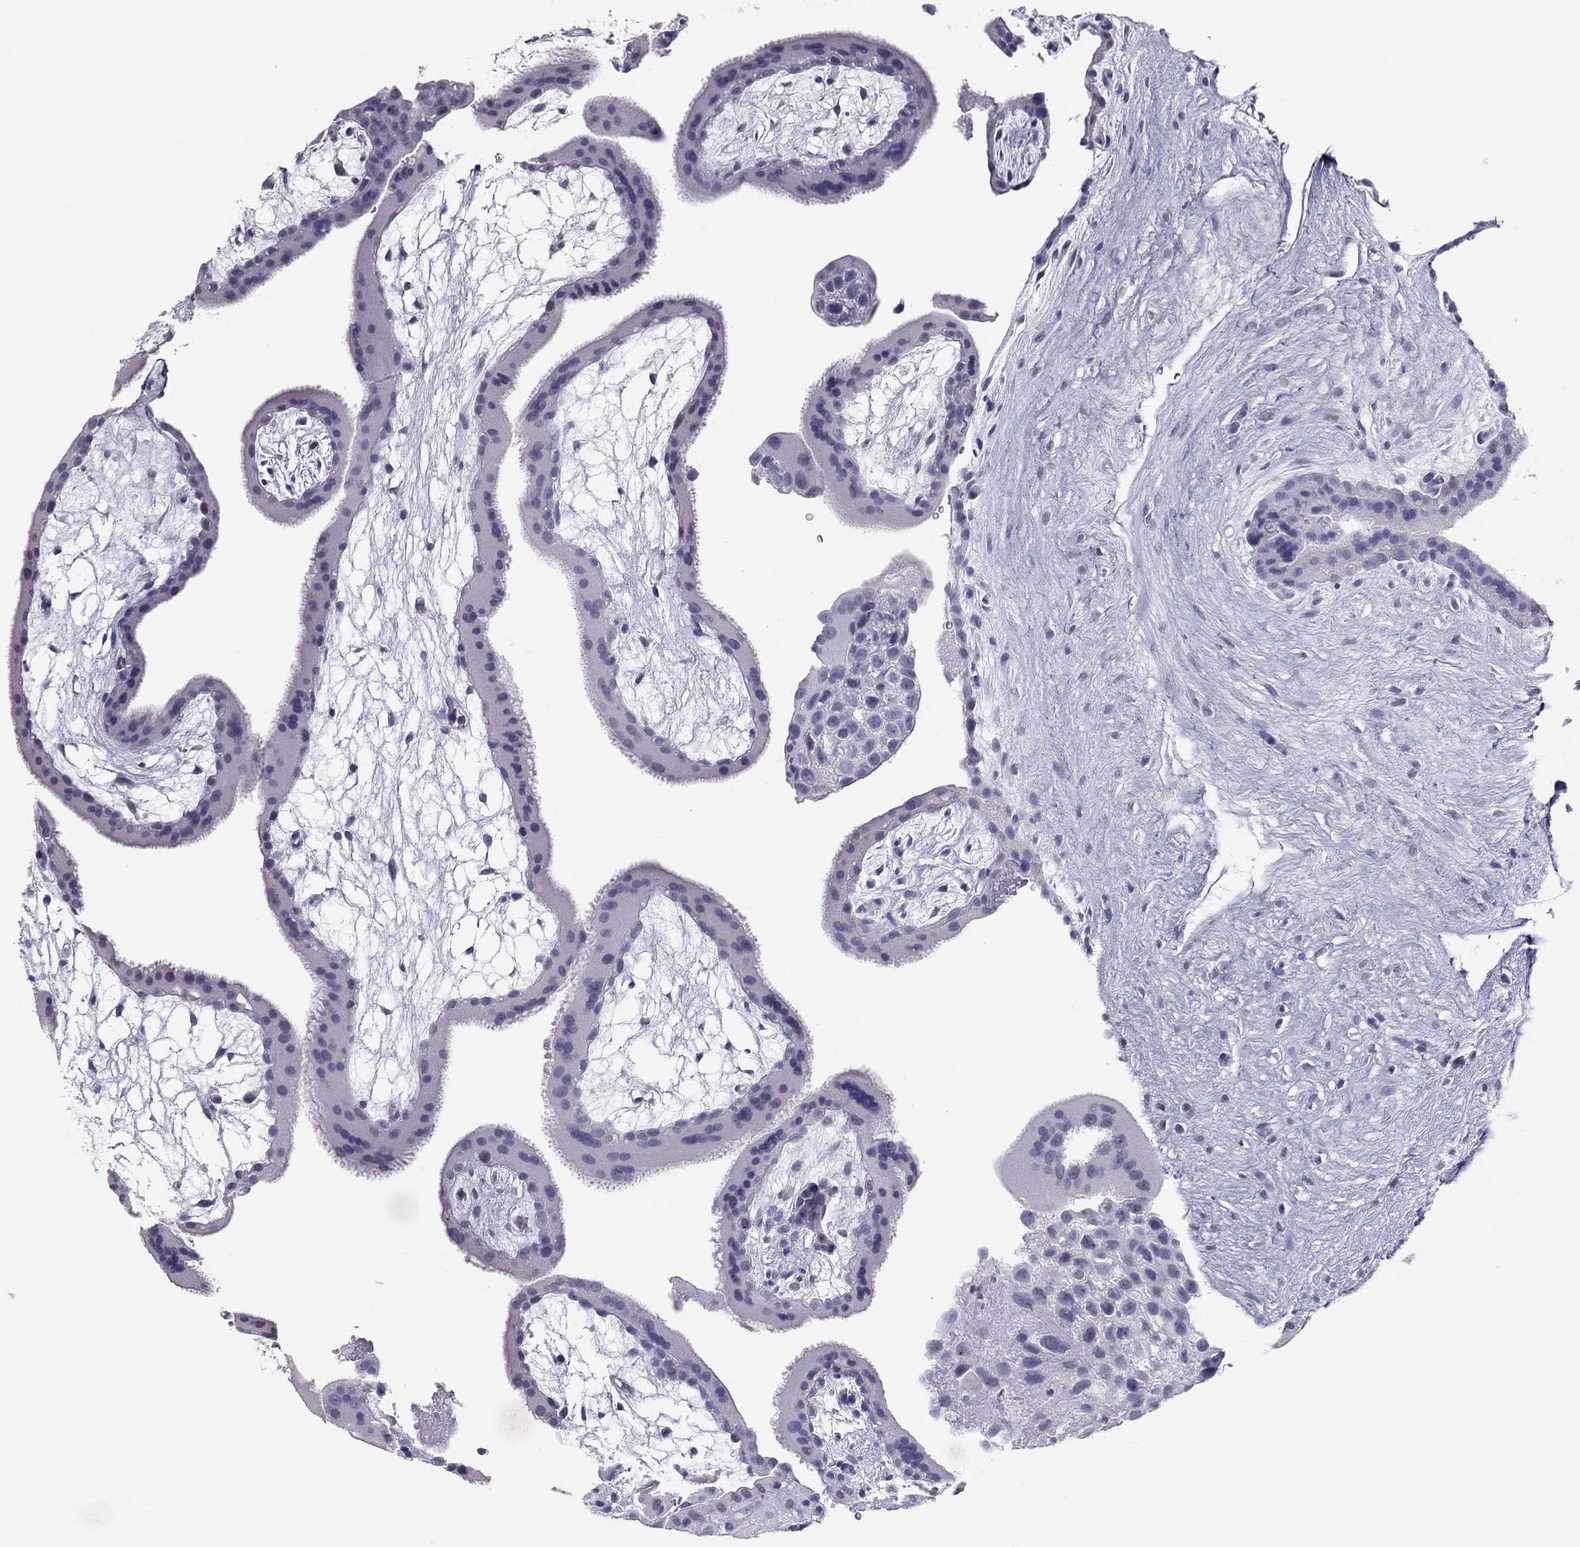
{"staining": {"intensity": "negative", "quantity": "none", "location": "none"}, "tissue": "placenta", "cell_type": "Decidual cells", "image_type": "normal", "snomed": [{"axis": "morphology", "description": "Normal tissue, NOS"}, {"axis": "topography", "description": "Placenta"}], "caption": "The image displays no significant staining in decidual cells of placenta. Brightfield microscopy of immunohistochemistry (IHC) stained with DAB (brown) and hematoxylin (blue), captured at high magnification.", "gene": "PHOX2A", "patient": {"sex": "female", "age": 19}}